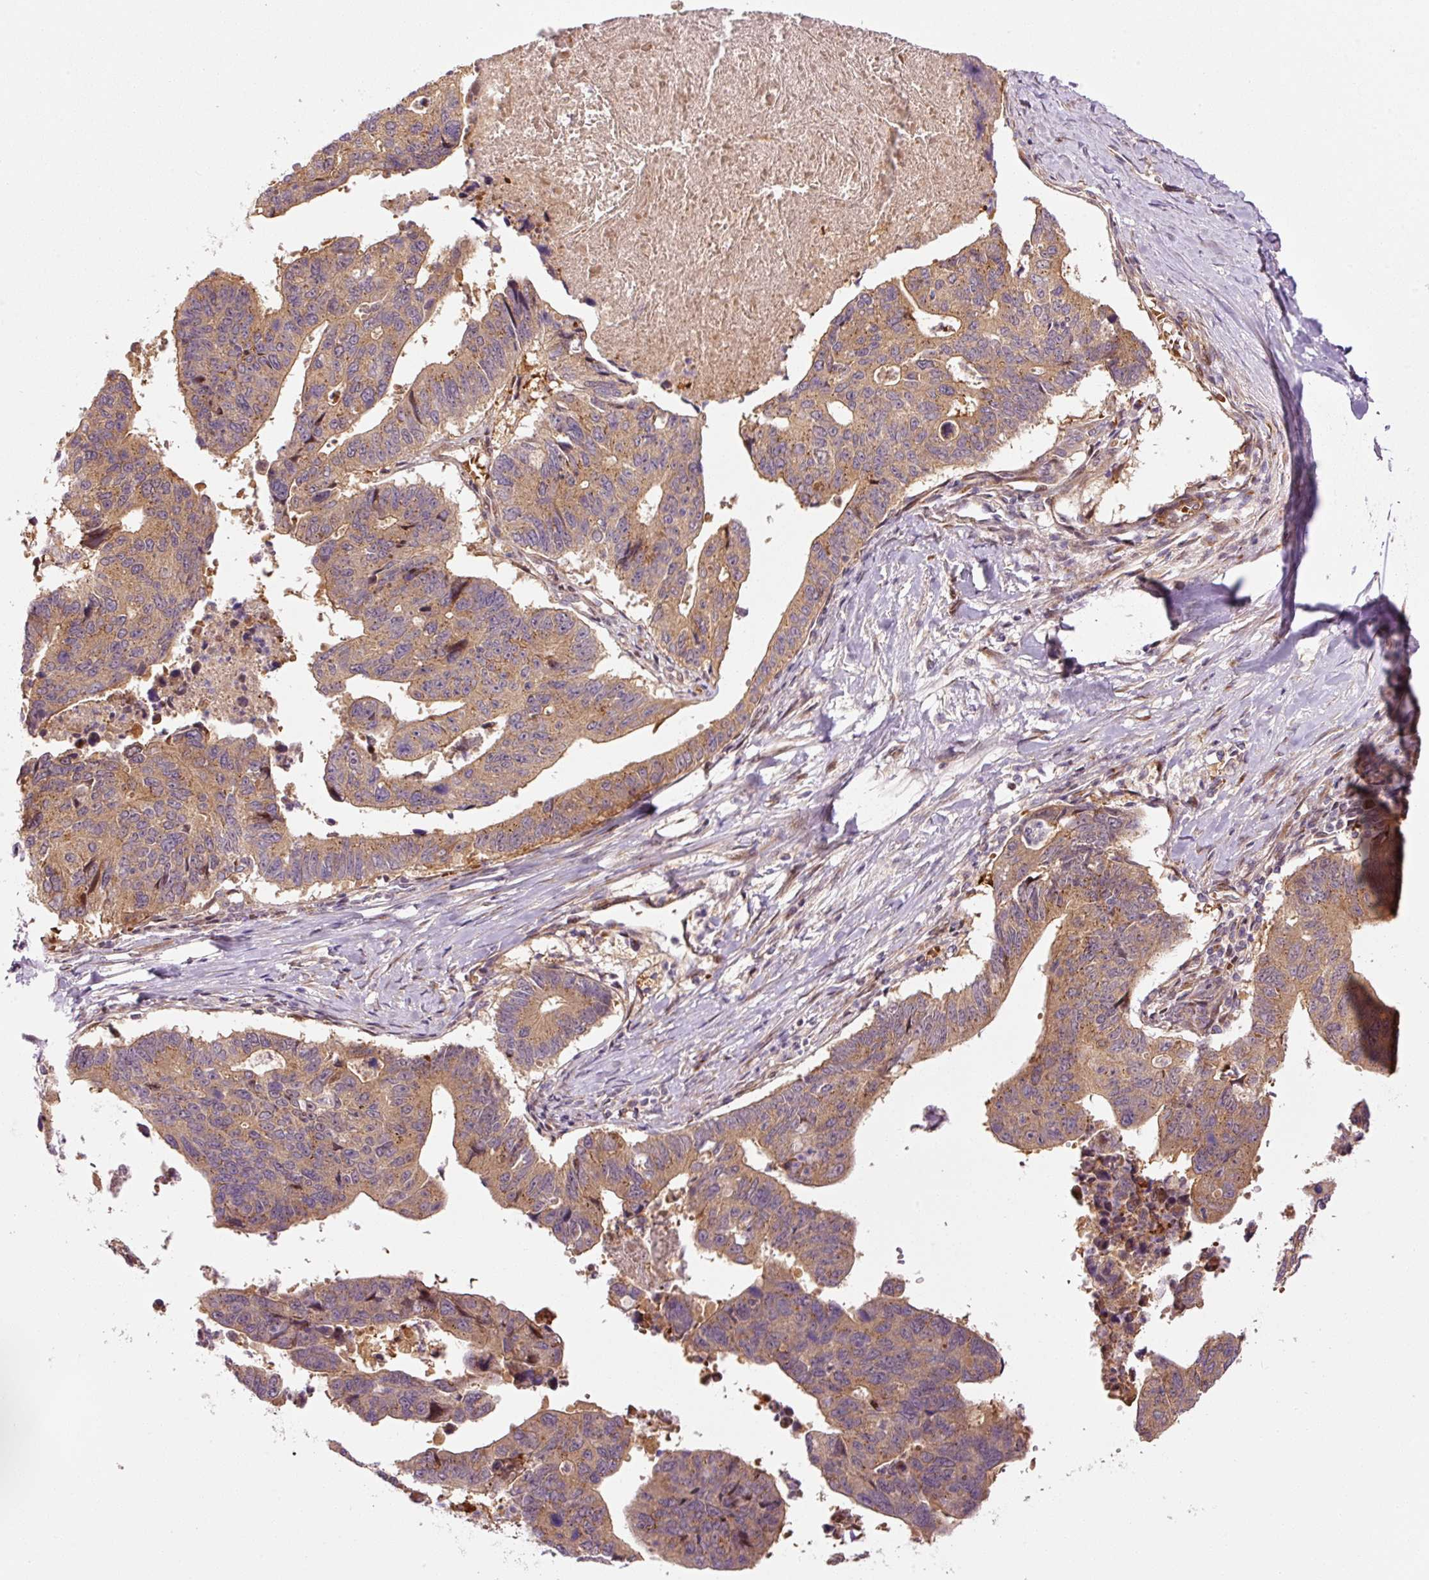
{"staining": {"intensity": "moderate", "quantity": ">75%", "location": "cytoplasmic/membranous"}, "tissue": "stomach cancer", "cell_type": "Tumor cells", "image_type": "cancer", "snomed": [{"axis": "morphology", "description": "Adenocarcinoma, NOS"}, {"axis": "topography", "description": "Stomach"}], "caption": "DAB (3,3'-diaminobenzidine) immunohistochemical staining of human stomach cancer (adenocarcinoma) demonstrates moderate cytoplasmic/membranous protein staining in about >75% of tumor cells. The protein of interest is shown in brown color, while the nuclei are stained blue.", "gene": "PPP1R14B", "patient": {"sex": "male", "age": 59}}